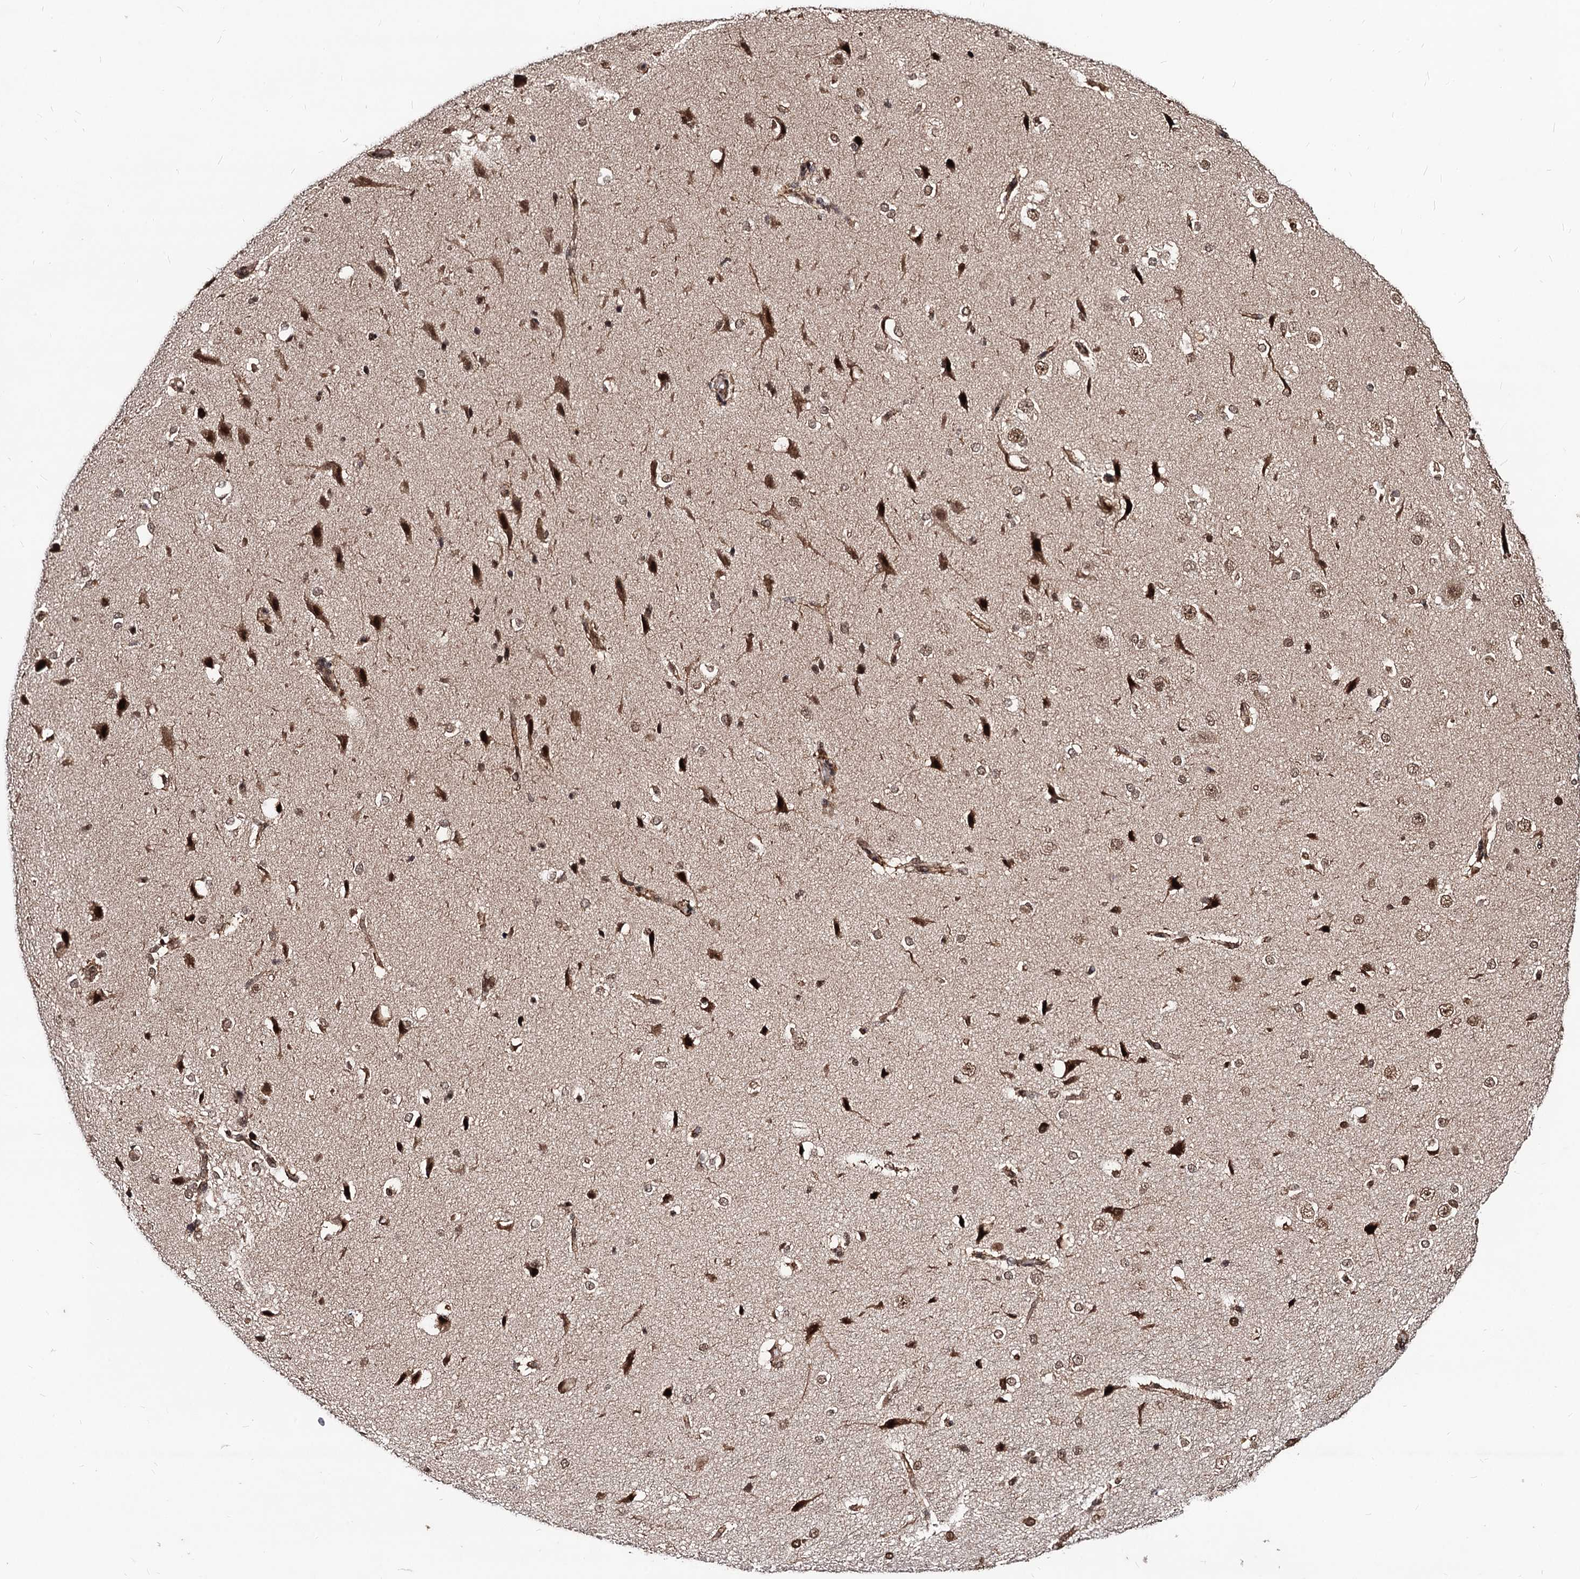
{"staining": {"intensity": "moderate", "quantity": ">75%", "location": "cytoplasmic/membranous"}, "tissue": "cerebral cortex", "cell_type": "Endothelial cells", "image_type": "normal", "snomed": [{"axis": "morphology", "description": "Normal tissue, NOS"}, {"axis": "morphology", "description": "Developmental malformation"}, {"axis": "topography", "description": "Cerebral cortex"}], "caption": "A high-resolution histopathology image shows immunohistochemistry staining of benign cerebral cortex, which reveals moderate cytoplasmic/membranous expression in approximately >75% of endothelial cells. Nuclei are stained in blue.", "gene": "SFSWAP", "patient": {"sex": "female", "age": 30}}